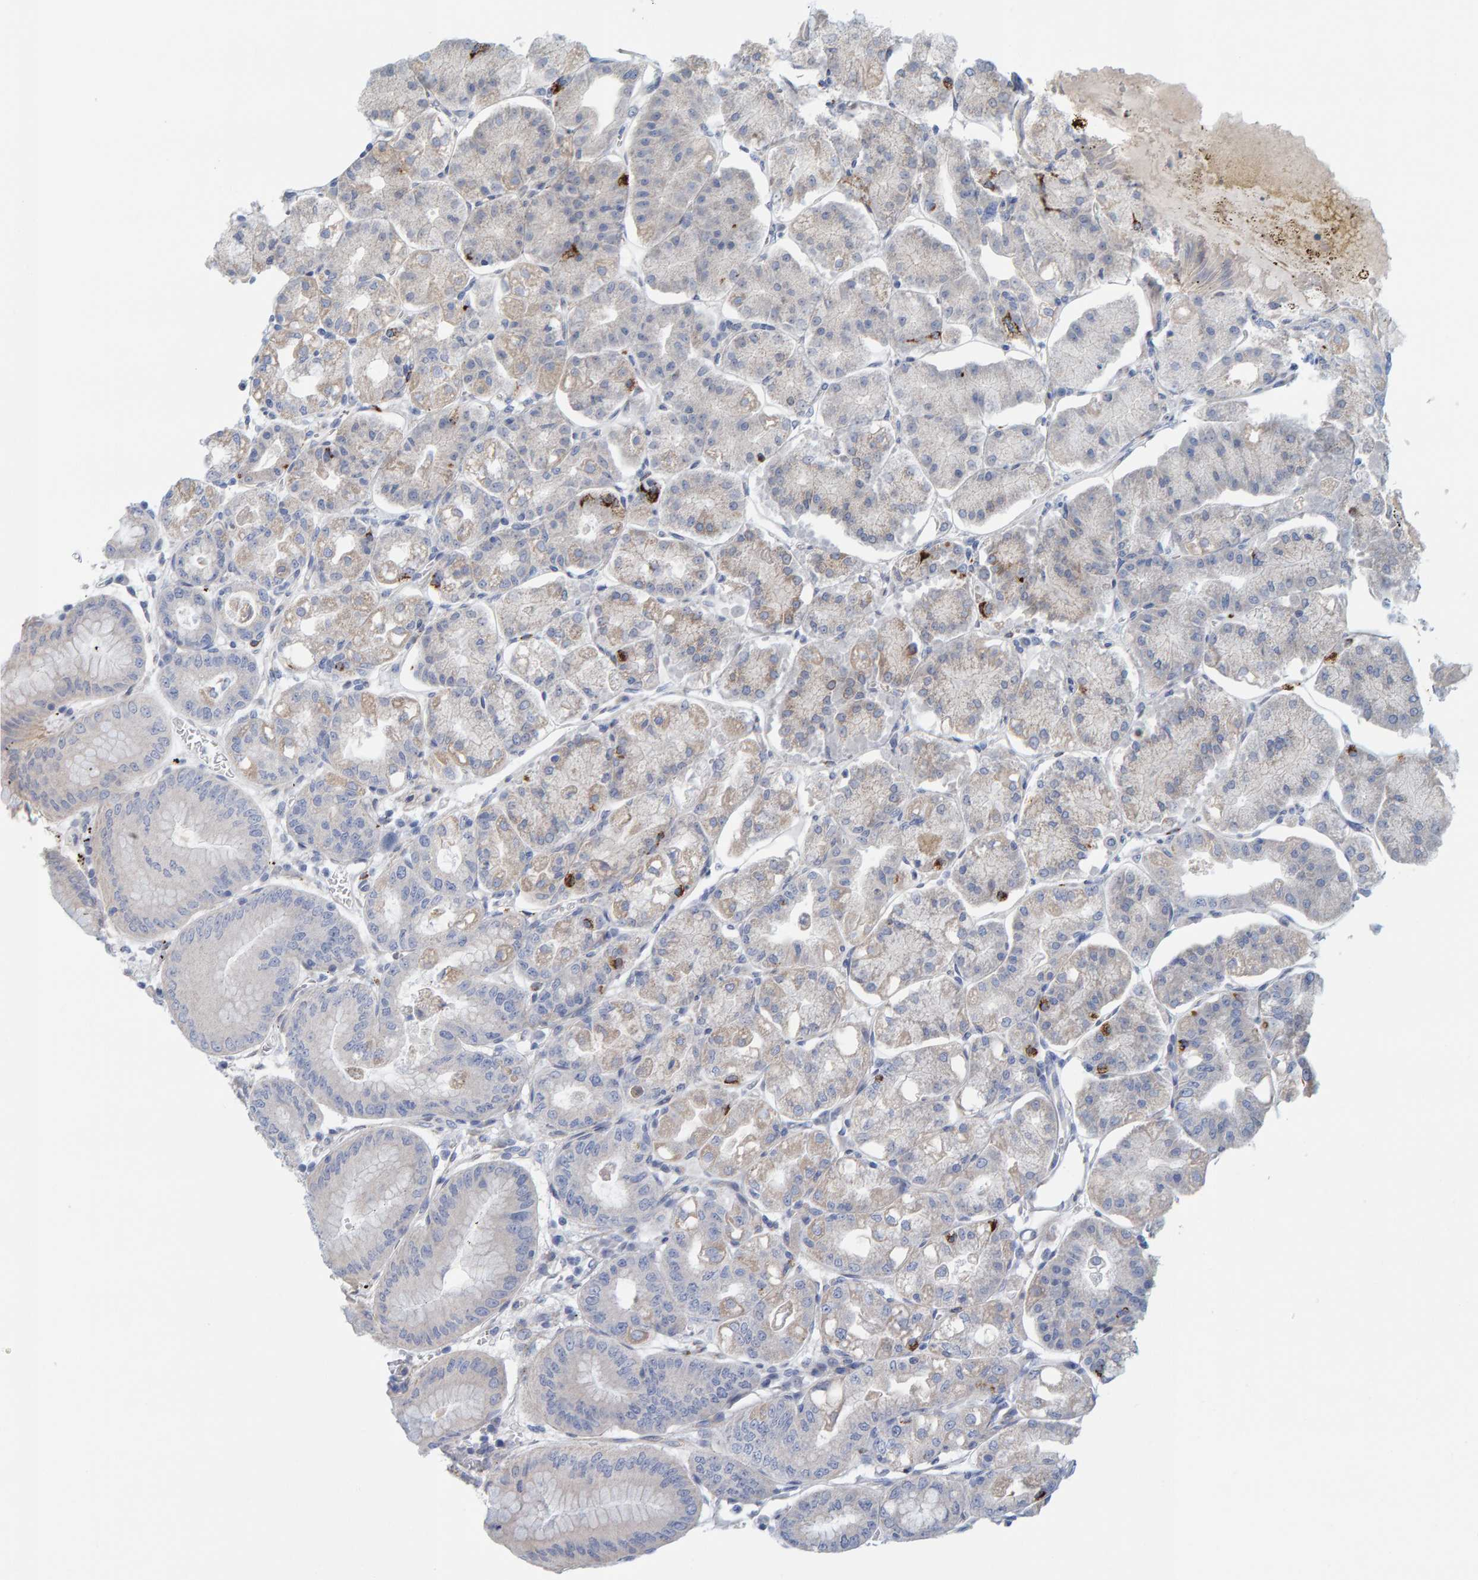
{"staining": {"intensity": "weak", "quantity": "<25%", "location": "cytoplasmic/membranous"}, "tissue": "stomach", "cell_type": "Glandular cells", "image_type": "normal", "snomed": [{"axis": "morphology", "description": "Normal tissue, NOS"}, {"axis": "topography", "description": "Stomach, lower"}], "caption": "This is a micrograph of IHC staining of benign stomach, which shows no expression in glandular cells.", "gene": "ZC3H3", "patient": {"sex": "male", "age": 71}}